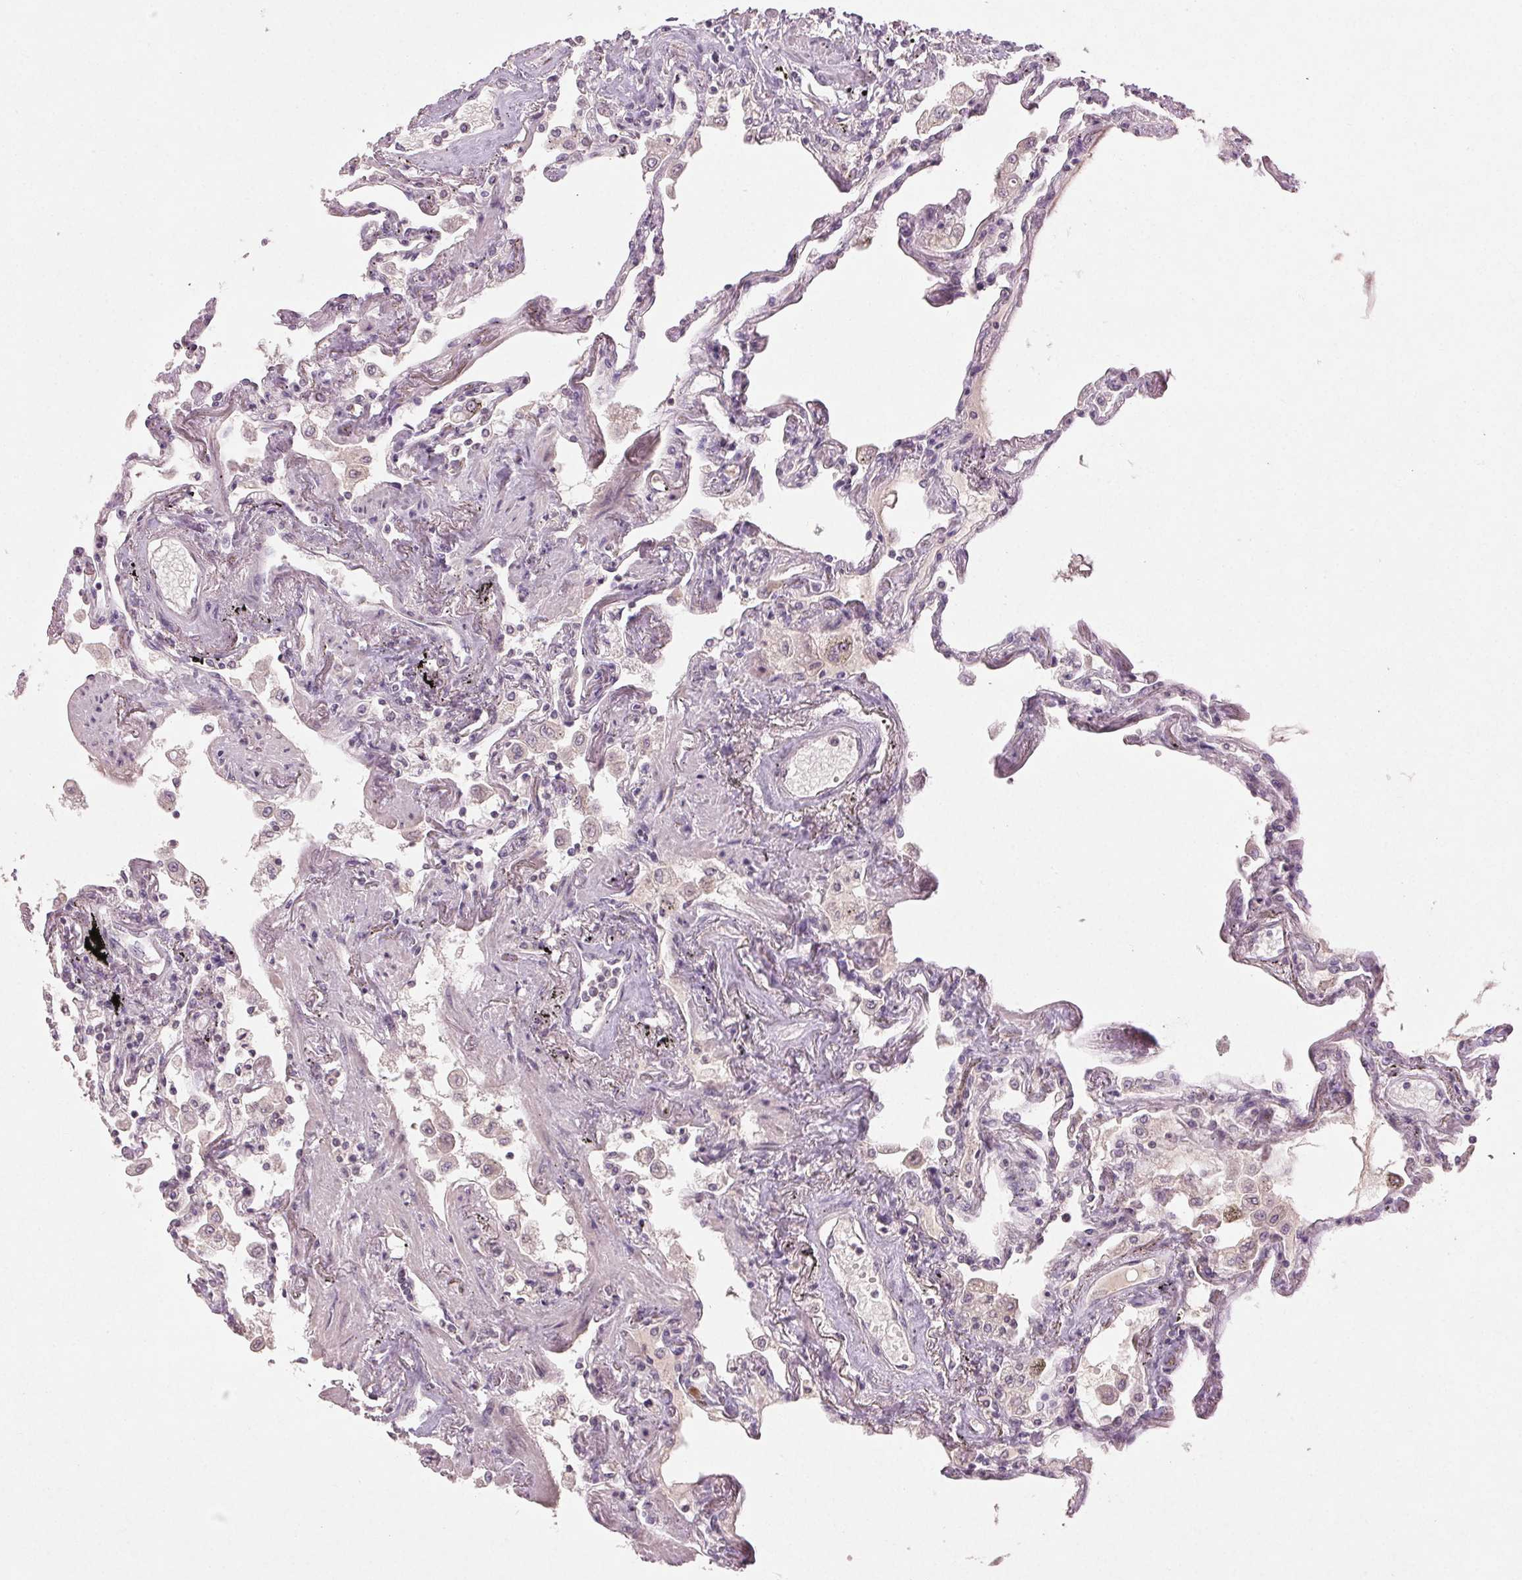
{"staining": {"intensity": "negative", "quantity": "none", "location": "none"}, "tissue": "lung", "cell_type": "Alveolar cells", "image_type": "normal", "snomed": [{"axis": "morphology", "description": "Normal tissue, NOS"}, {"axis": "morphology", "description": "Adenocarcinoma, NOS"}, {"axis": "topography", "description": "Cartilage tissue"}, {"axis": "topography", "description": "Lung"}], "caption": "A micrograph of human lung is negative for staining in alveolar cells.", "gene": "ENSG00000255641", "patient": {"sex": "female", "age": 67}}